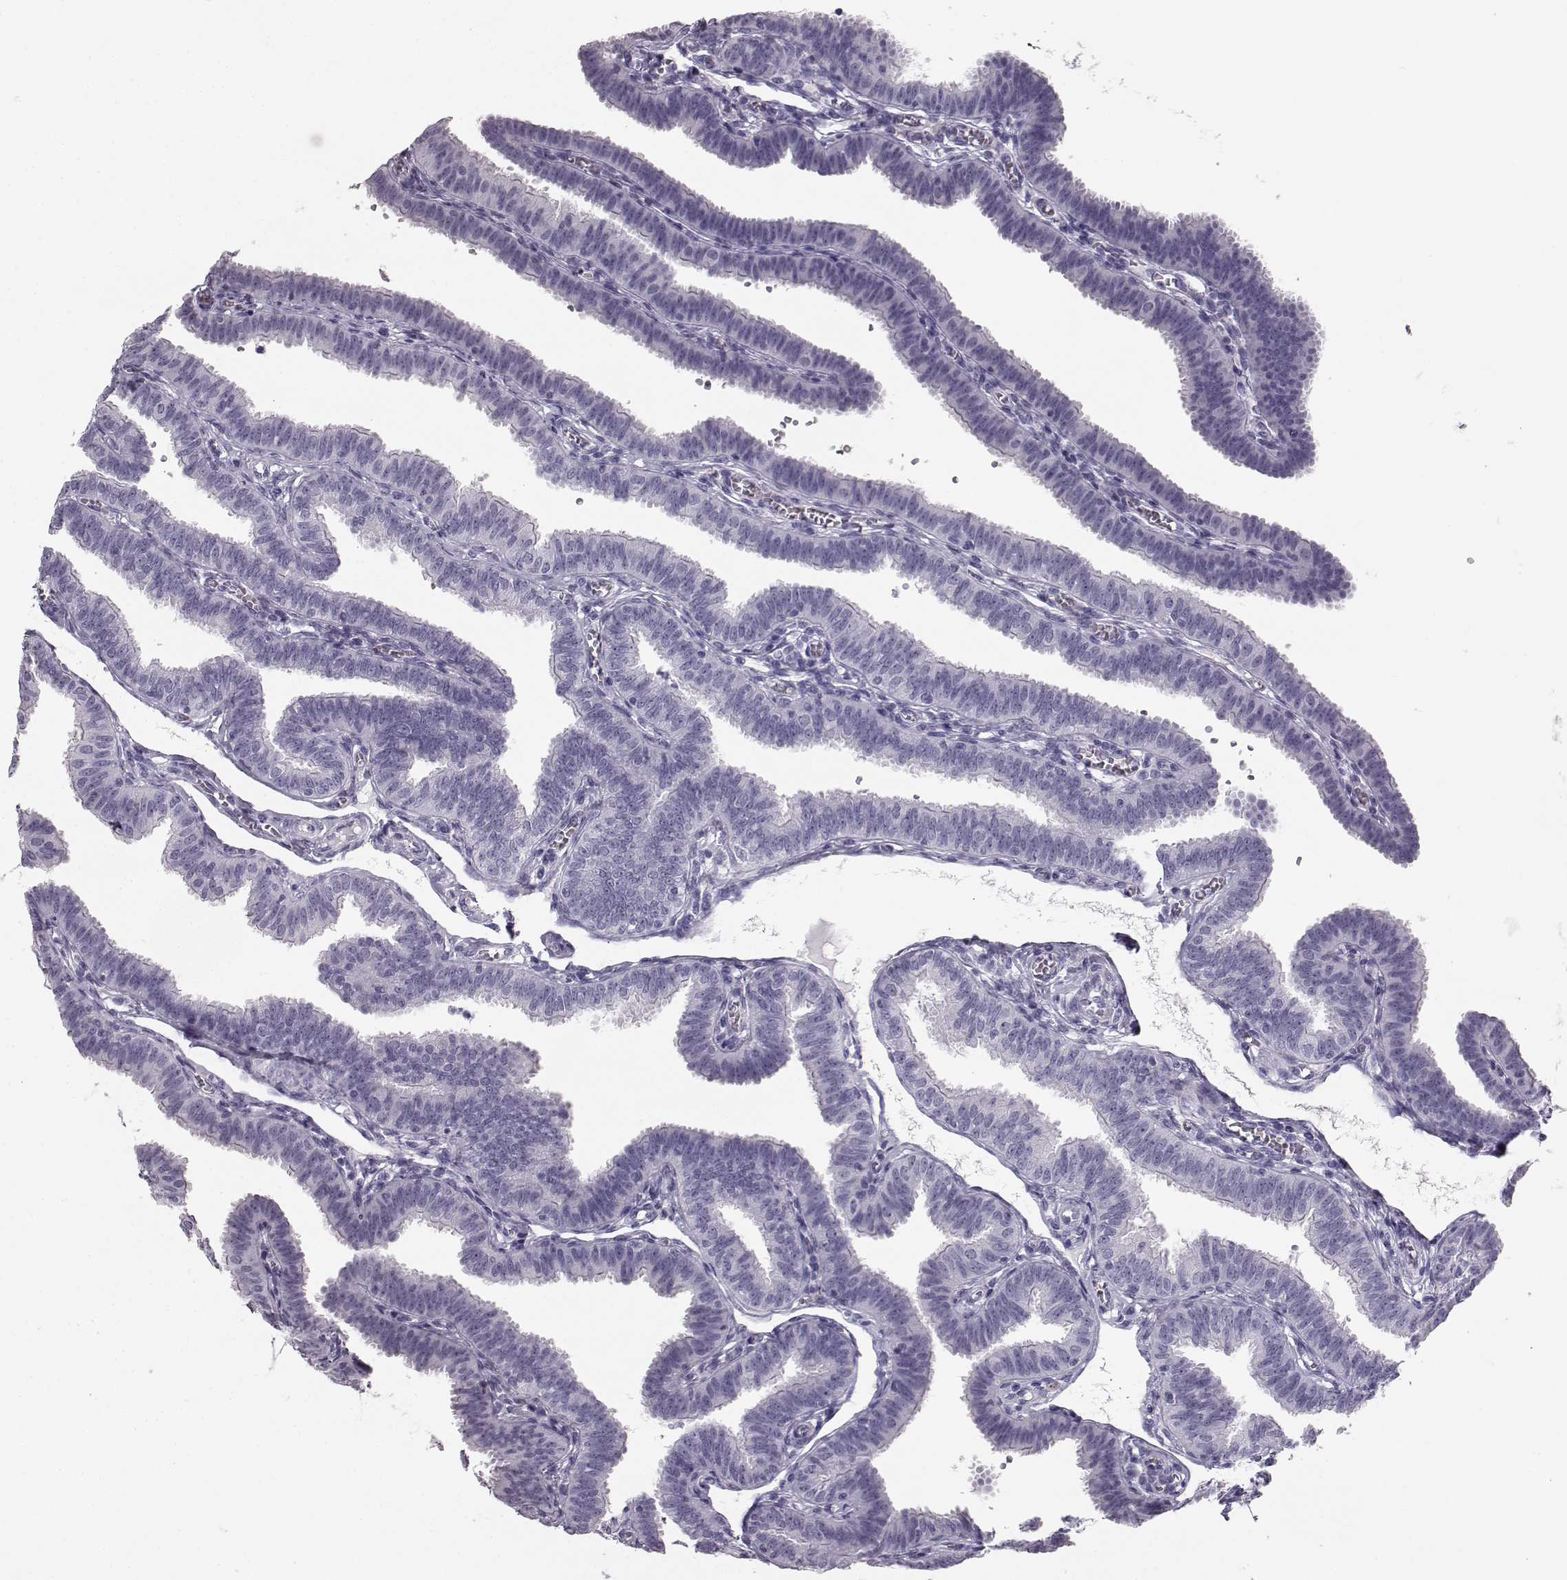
{"staining": {"intensity": "negative", "quantity": "none", "location": "none"}, "tissue": "fallopian tube", "cell_type": "Glandular cells", "image_type": "normal", "snomed": [{"axis": "morphology", "description": "Normal tissue, NOS"}, {"axis": "topography", "description": "Fallopian tube"}], "caption": "Immunohistochemical staining of benign fallopian tube displays no significant expression in glandular cells.", "gene": "BFSP2", "patient": {"sex": "female", "age": 25}}